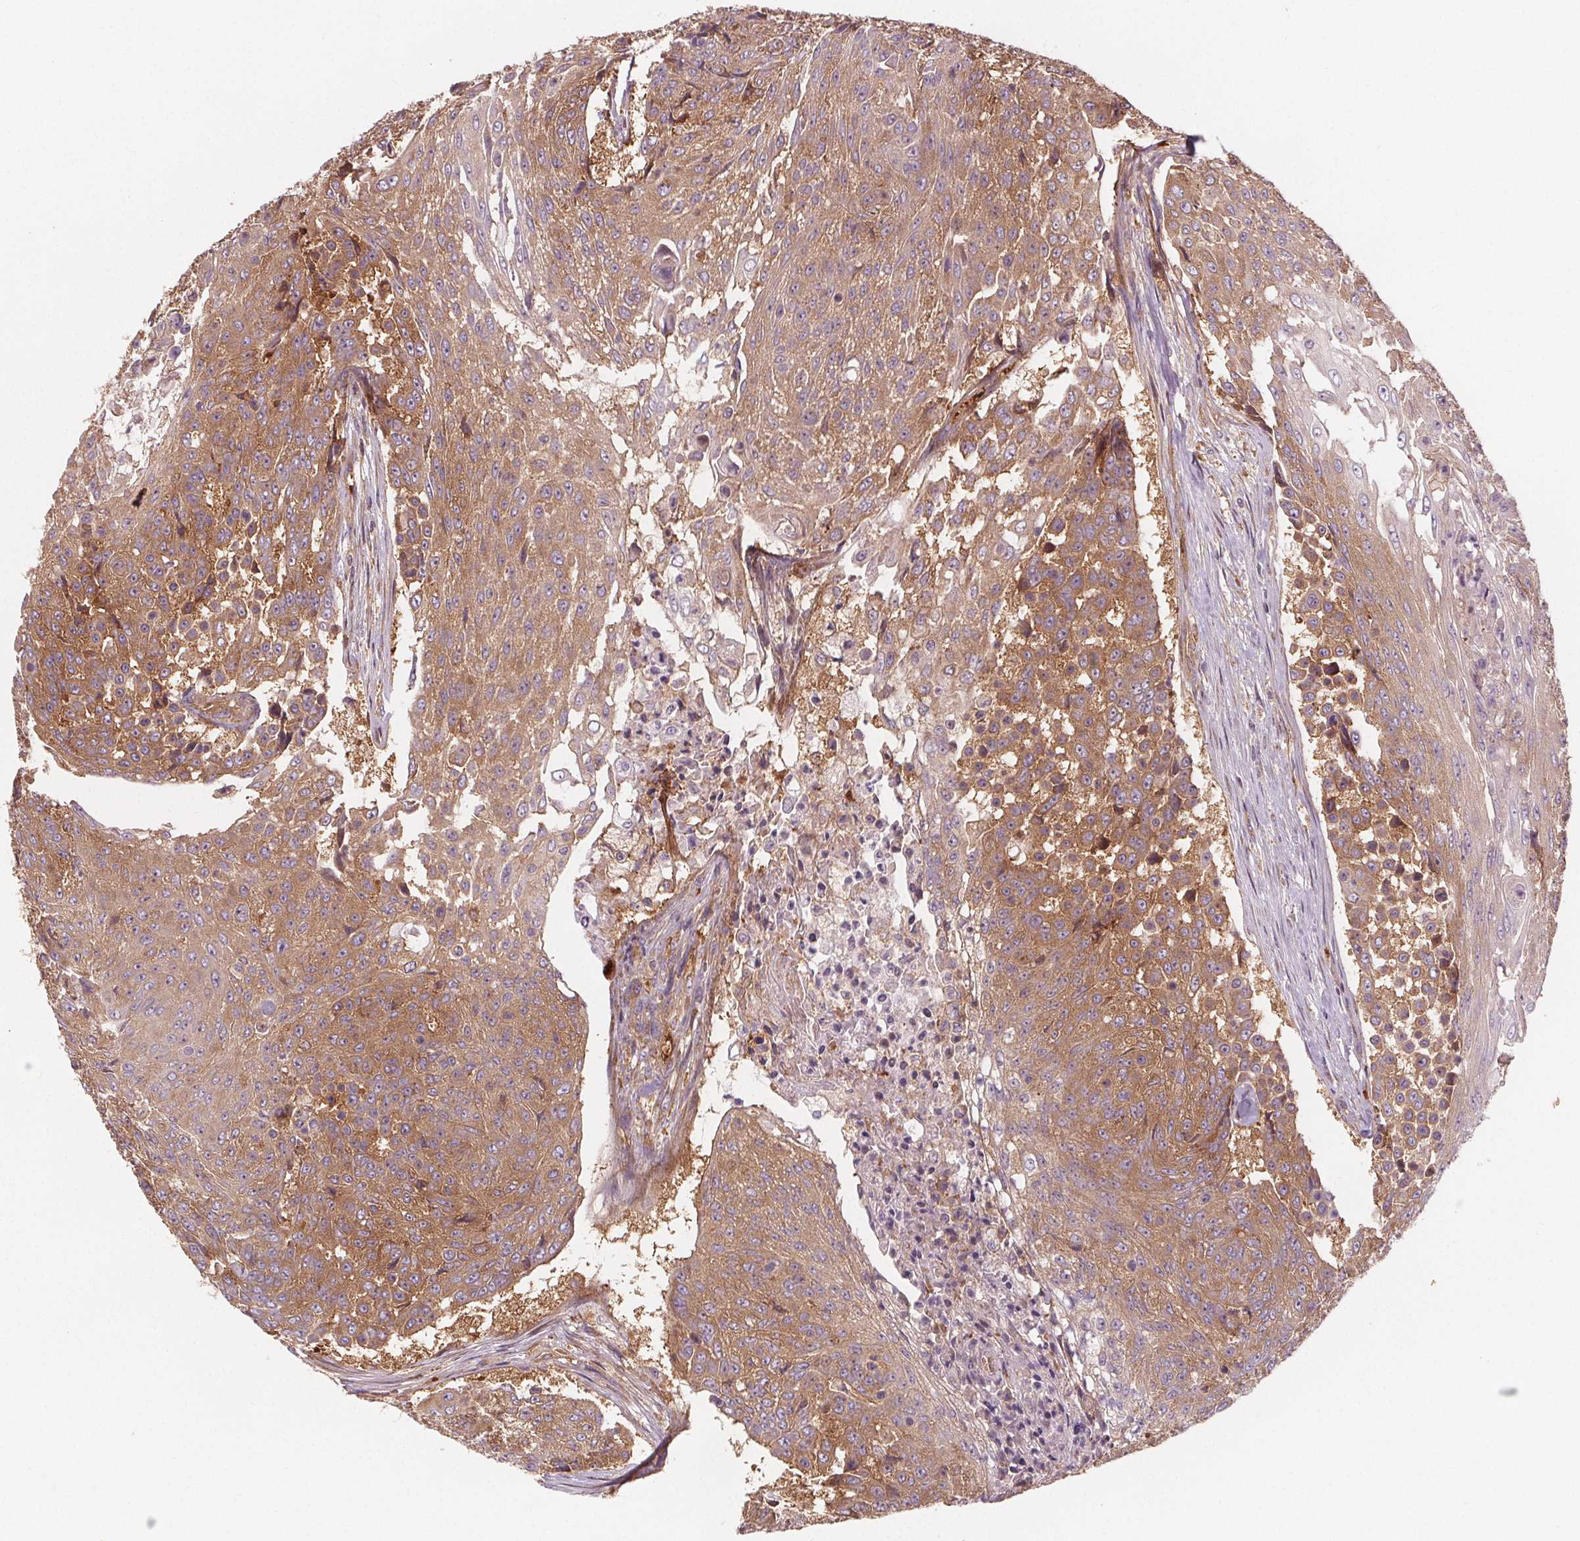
{"staining": {"intensity": "moderate", "quantity": ">75%", "location": "cytoplasmic/membranous"}, "tissue": "urothelial cancer", "cell_type": "Tumor cells", "image_type": "cancer", "snomed": [{"axis": "morphology", "description": "Urothelial carcinoma, High grade"}, {"axis": "topography", "description": "Urinary bladder"}], "caption": "Urothelial cancer stained with IHC exhibits moderate cytoplasmic/membranous positivity in about >75% of tumor cells.", "gene": "EIF3D", "patient": {"sex": "female", "age": 63}}